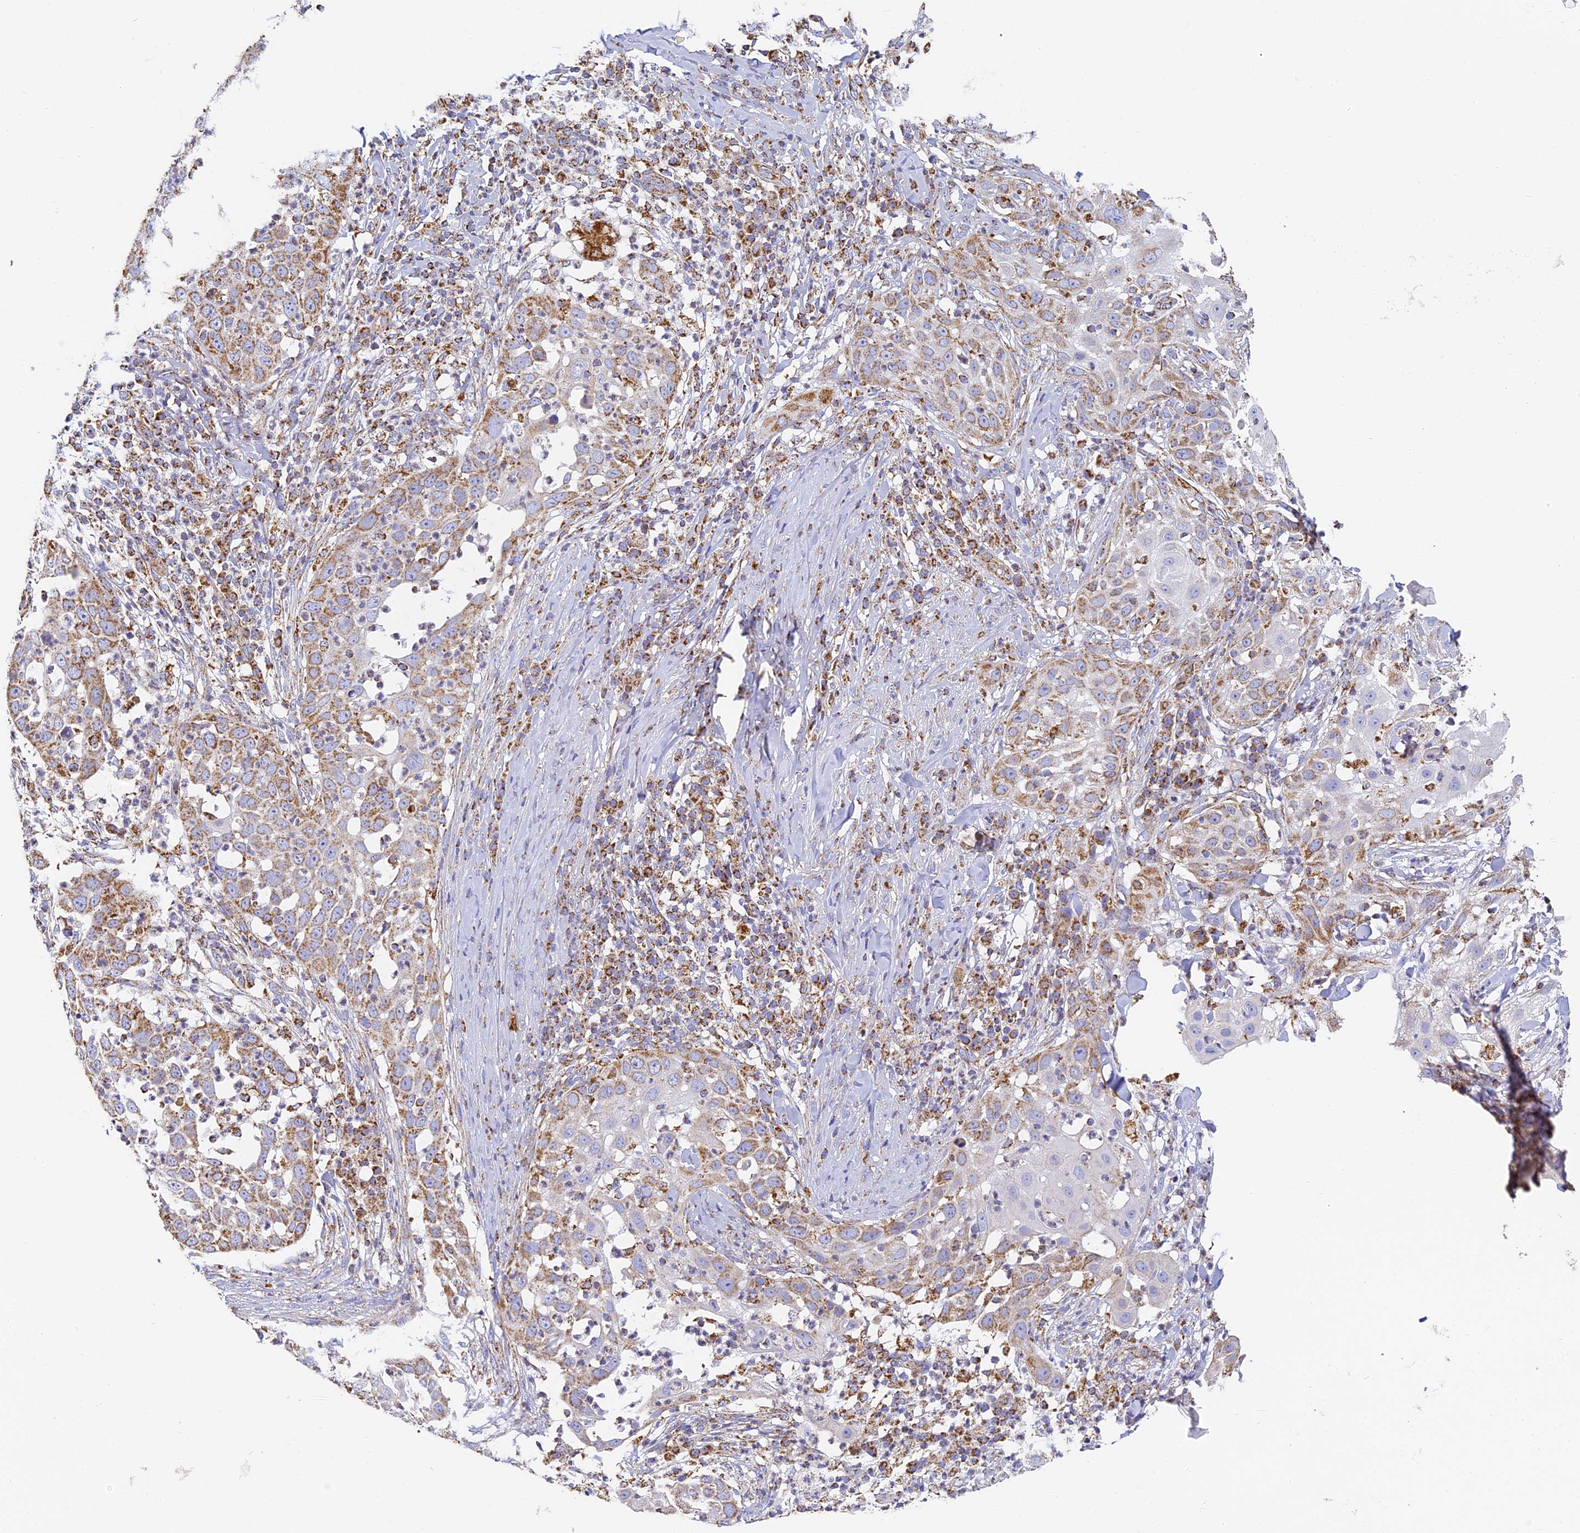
{"staining": {"intensity": "moderate", "quantity": ">75%", "location": "cytoplasmic/membranous"}, "tissue": "skin cancer", "cell_type": "Tumor cells", "image_type": "cancer", "snomed": [{"axis": "morphology", "description": "Squamous cell carcinoma, NOS"}, {"axis": "topography", "description": "Skin"}], "caption": "Tumor cells display medium levels of moderate cytoplasmic/membranous expression in approximately >75% of cells in skin cancer.", "gene": "COX6C", "patient": {"sex": "female", "age": 44}}